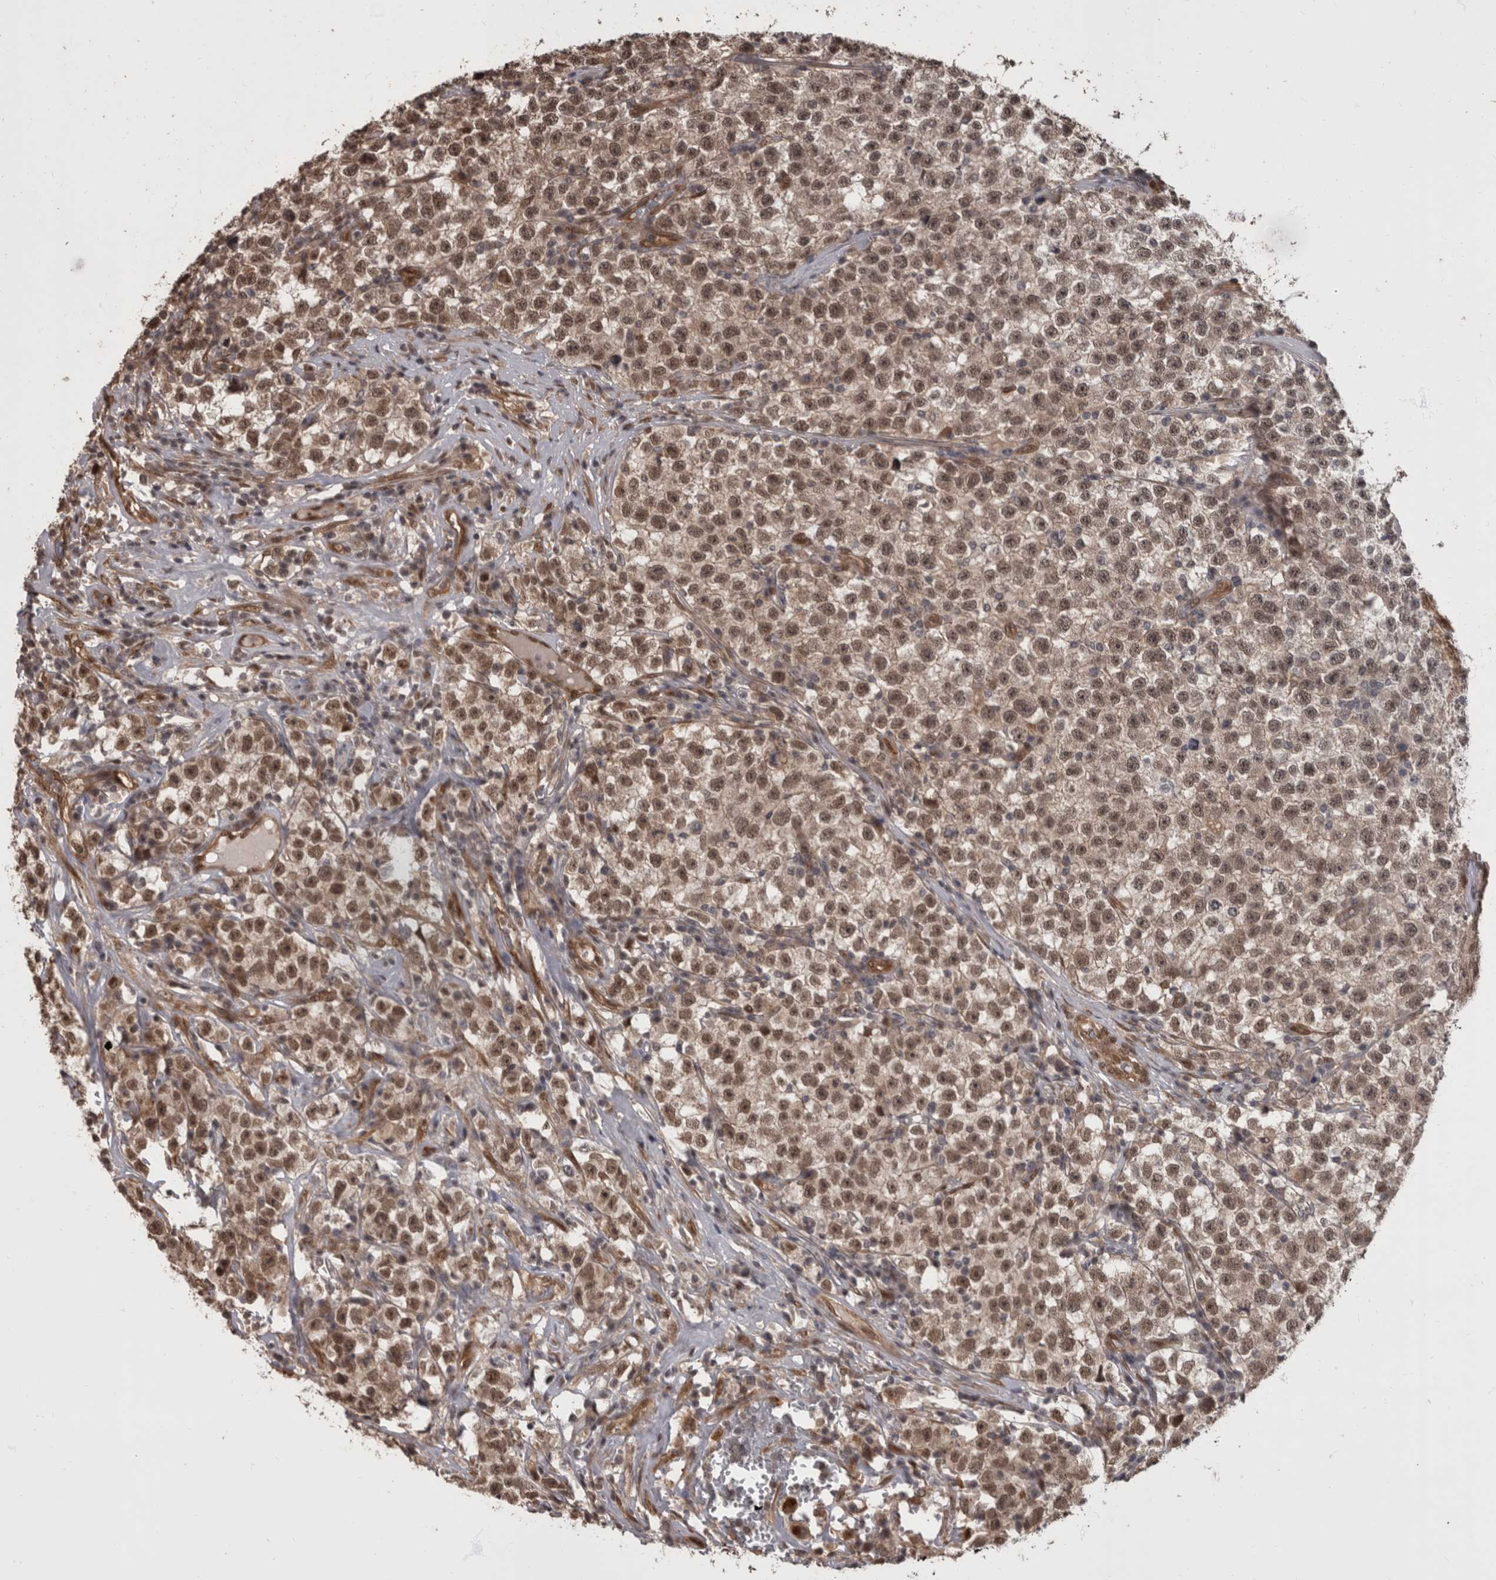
{"staining": {"intensity": "moderate", "quantity": ">75%", "location": "nuclear"}, "tissue": "testis cancer", "cell_type": "Tumor cells", "image_type": "cancer", "snomed": [{"axis": "morphology", "description": "Seminoma, NOS"}, {"axis": "topography", "description": "Testis"}], "caption": "A high-resolution histopathology image shows immunohistochemistry staining of testis cancer (seminoma), which reveals moderate nuclear positivity in approximately >75% of tumor cells. The protein of interest is stained brown, and the nuclei are stained in blue (DAB (3,3'-diaminobenzidine) IHC with brightfield microscopy, high magnification).", "gene": "AKT3", "patient": {"sex": "male", "age": 22}}